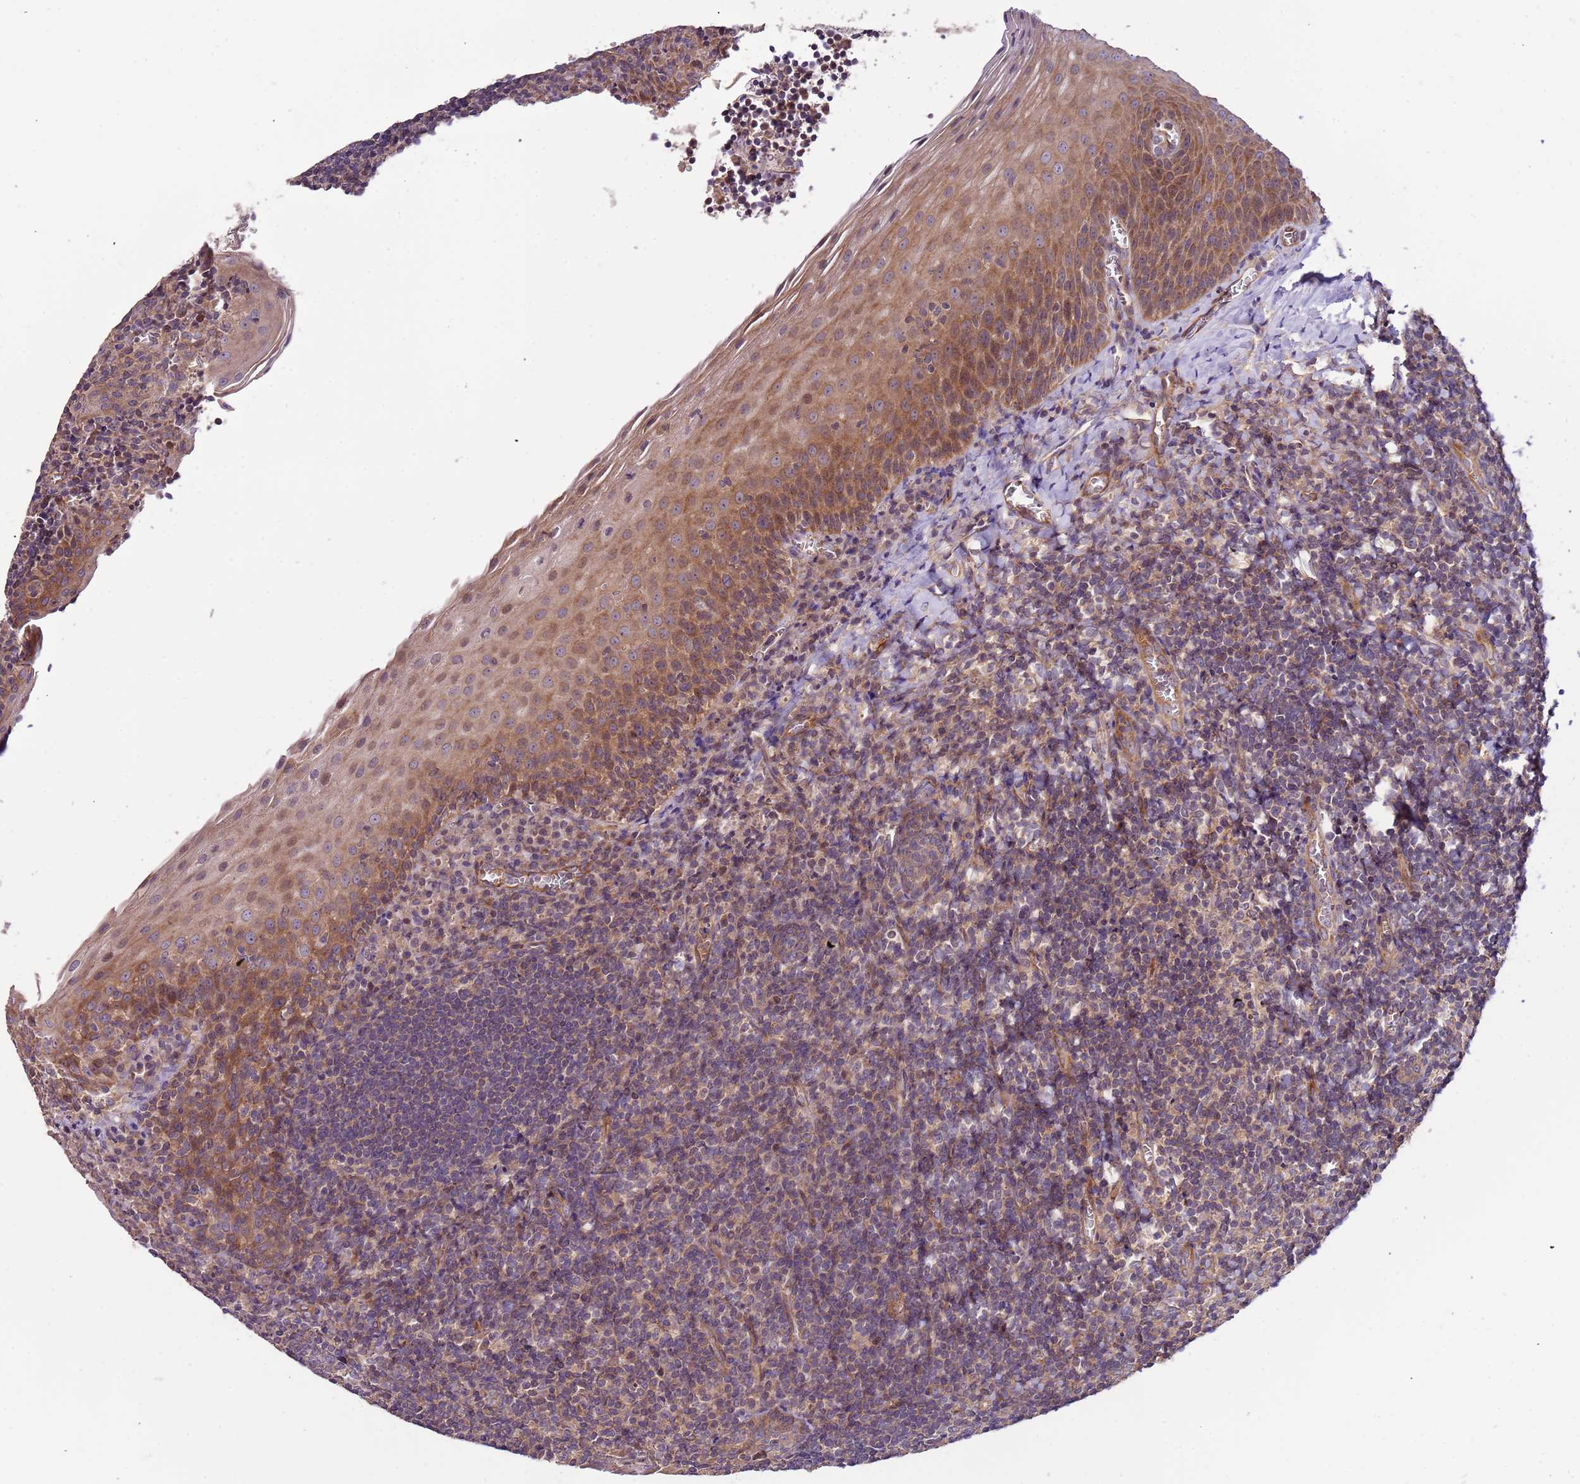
{"staining": {"intensity": "negative", "quantity": "none", "location": "none"}, "tissue": "tonsil", "cell_type": "Germinal center cells", "image_type": "normal", "snomed": [{"axis": "morphology", "description": "Normal tissue, NOS"}, {"axis": "topography", "description": "Tonsil"}], "caption": "Immunohistochemistry image of benign tonsil: human tonsil stained with DAB reveals no significant protein positivity in germinal center cells. (DAB immunohistochemistry visualized using brightfield microscopy, high magnification).", "gene": "LAMB4", "patient": {"sex": "male", "age": 27}}